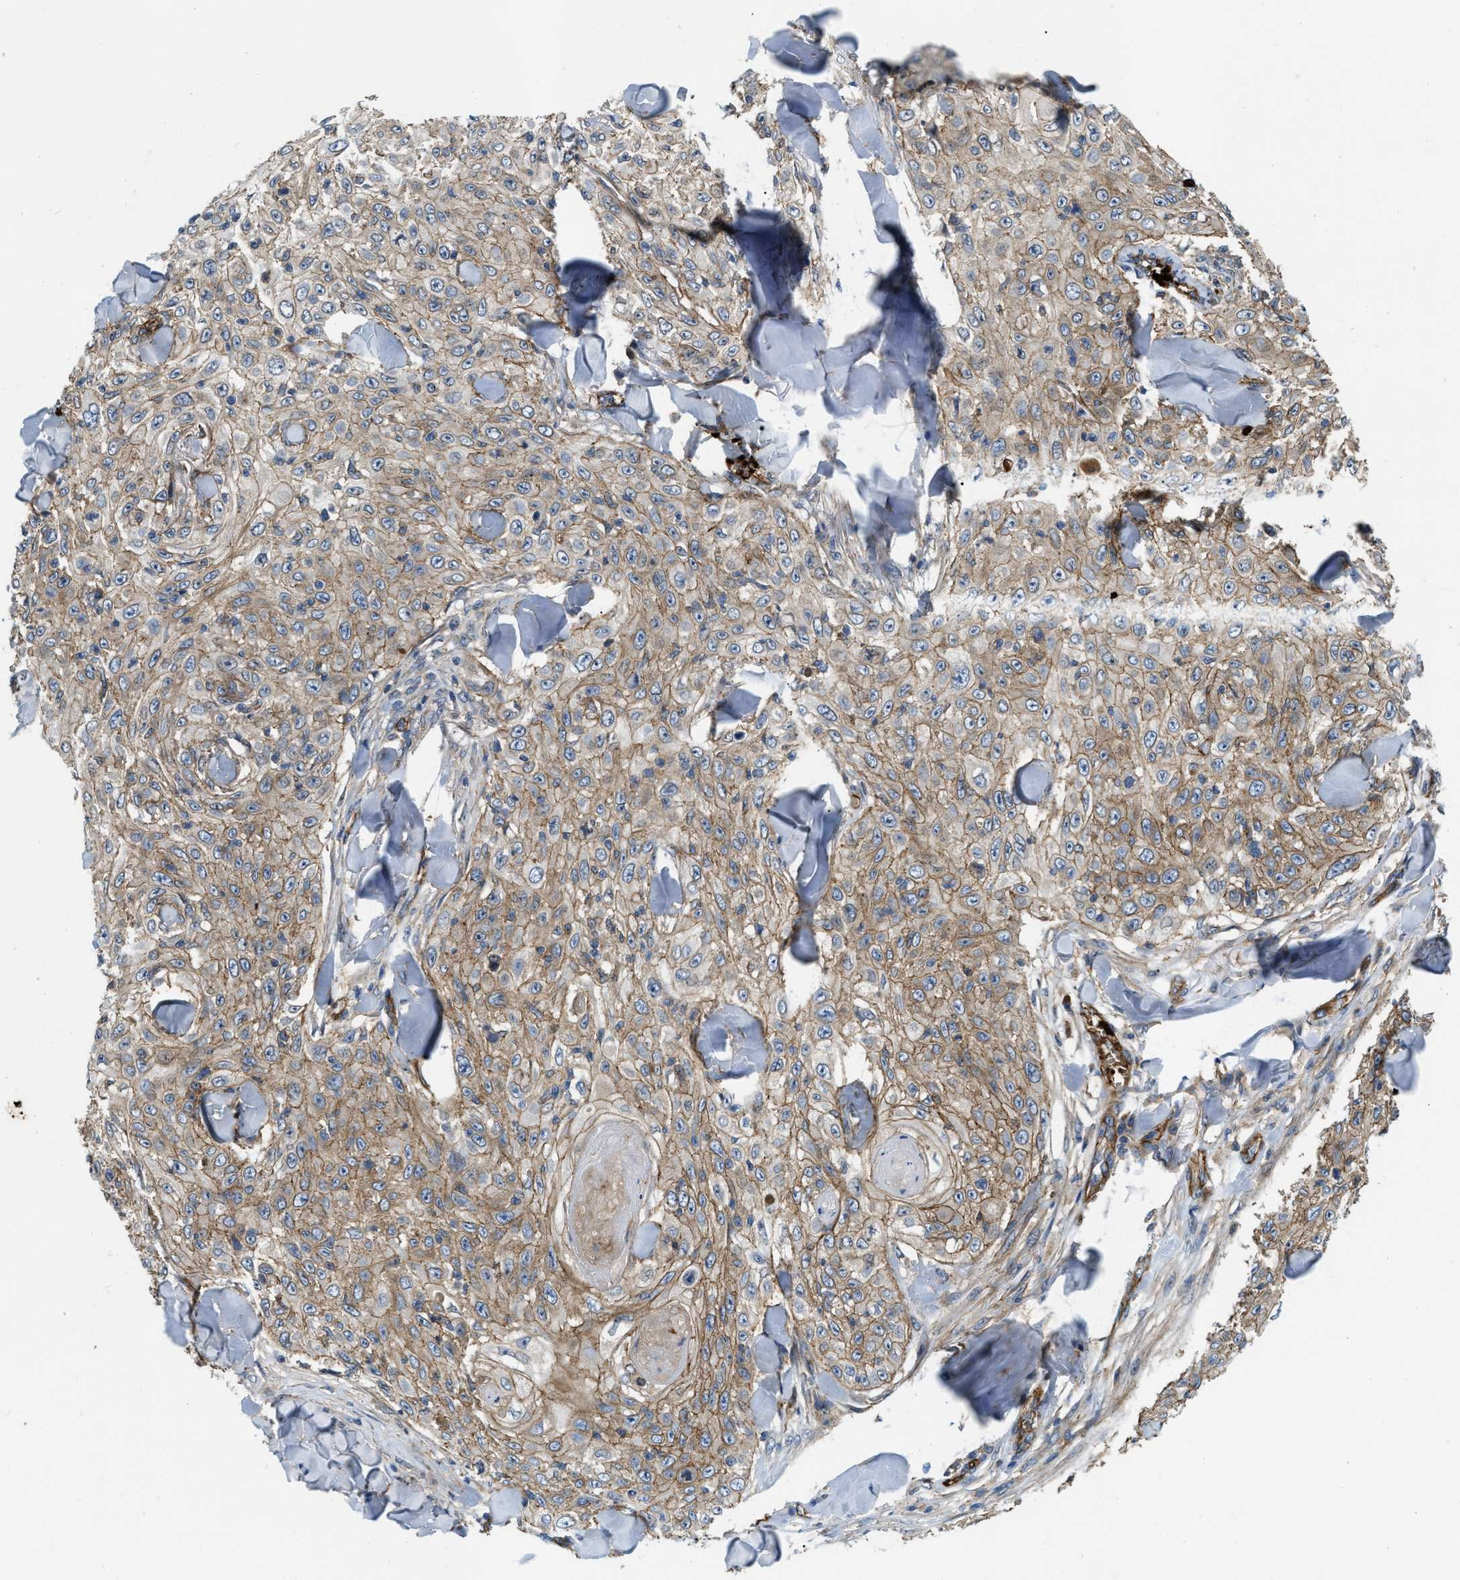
{"staining": {"intensity": "moderate", "quantity": ">75%", "location": "cytoplasmic/membranous"}, "tissue": "skin cancer", "cell_type": "Tumor cells", "image_type": "cancer", "snomed": [{"axis": "morphology", "description": "Squamous cell carcinoma, NOS"}, {"axis": "topography", "description": "Skin"}], "caption": "The micrograph shows staining of skin cancer (squamous cell carcinoma), revealing moderate cytoplasmic/membranous protein expression (brown color) within tumor cells. (Brightfield microscopy of DAB IHC at high magnification).", "gene": "ERC1", "patient": {"sex": "male", "age": 86}}